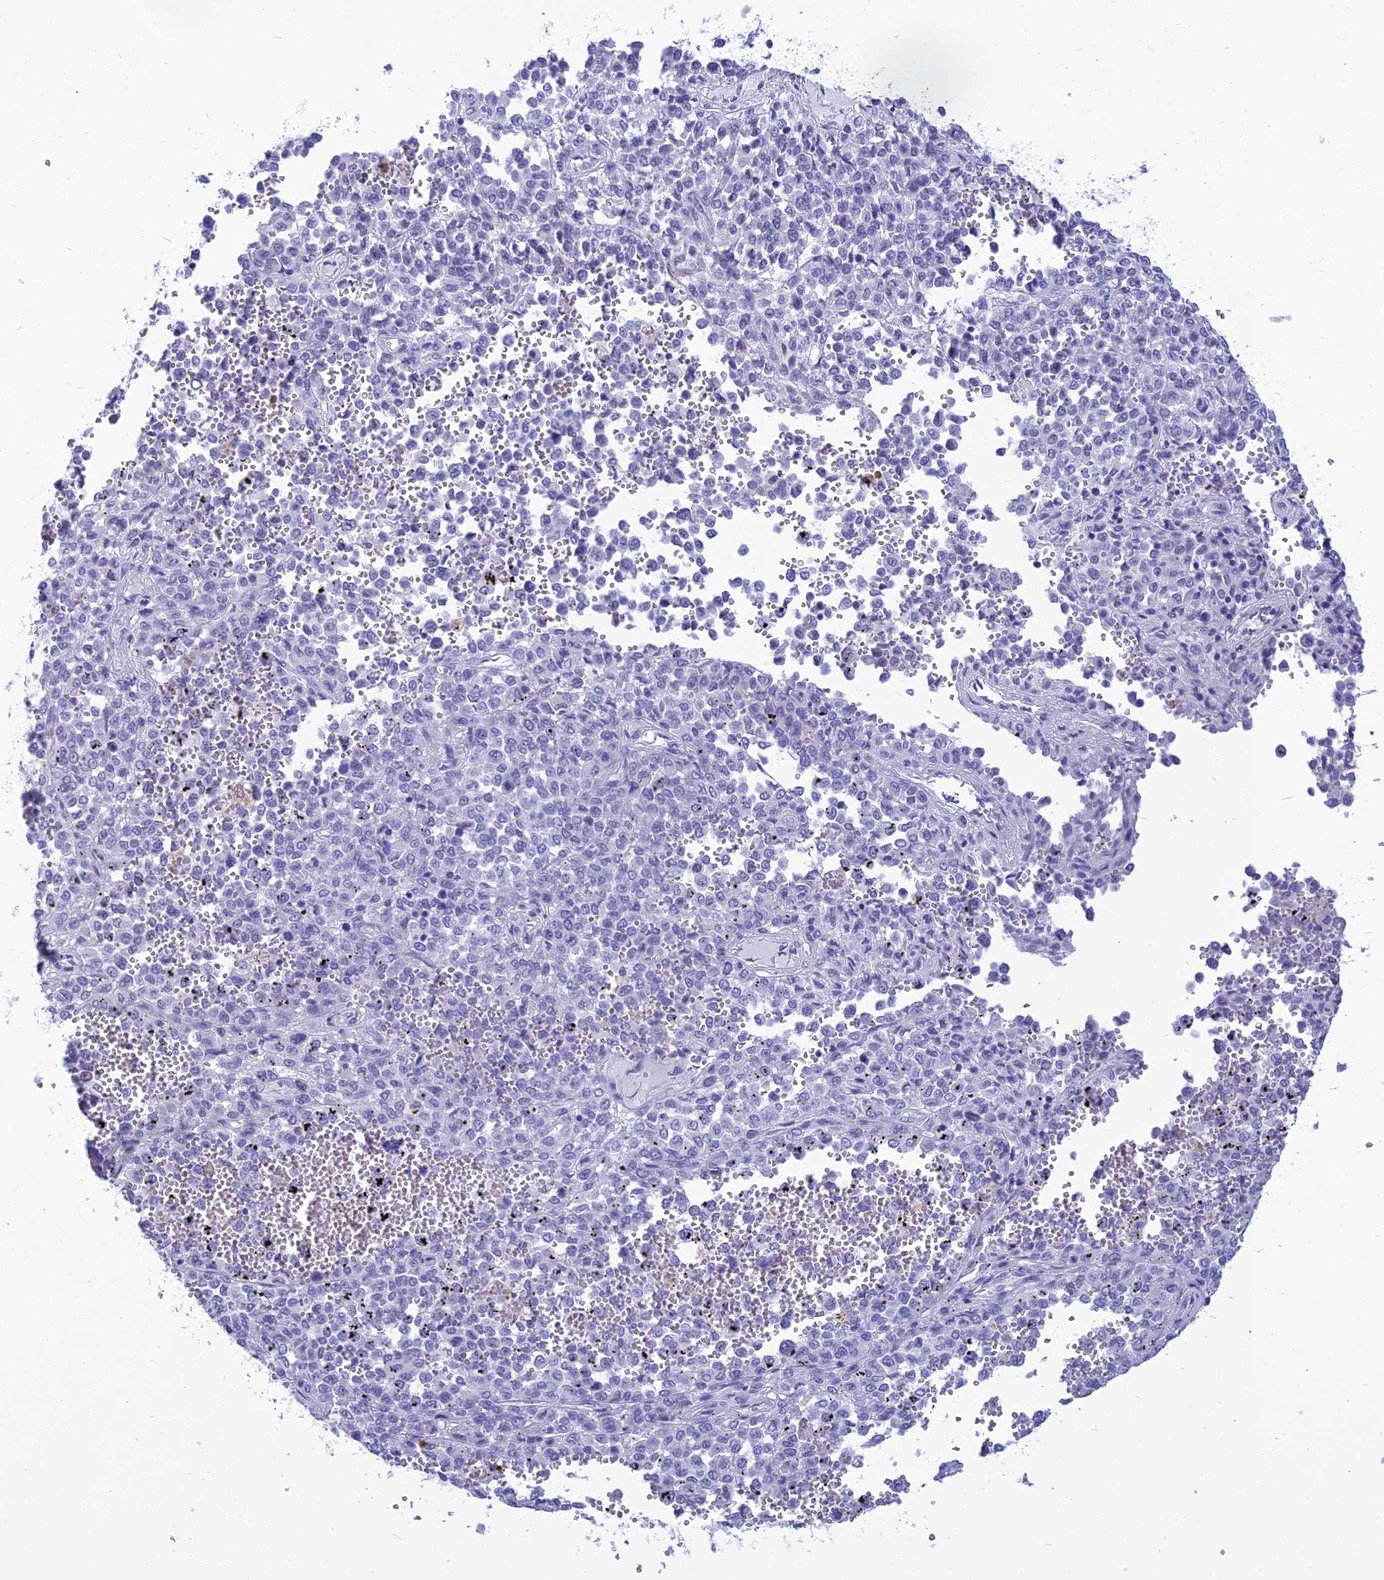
{"staining": {"intensity": "negative", "quantity": "none", "location": "none"}, "tissue": "melanoma", "cell_type": "Tumor cells", "image_type": "cancer", "snomed": [{"axis": "morphology", "description": "Malignant melanoma, Metastatic site"}, {"axis": "topography", "description": "Pancreas"}], "caption": "This is an IHC photomicrograph of human melanoma. There is no expression in tumor cells.", "gene": "BBS2", "patient": {"sex": "female", "age": 30}}